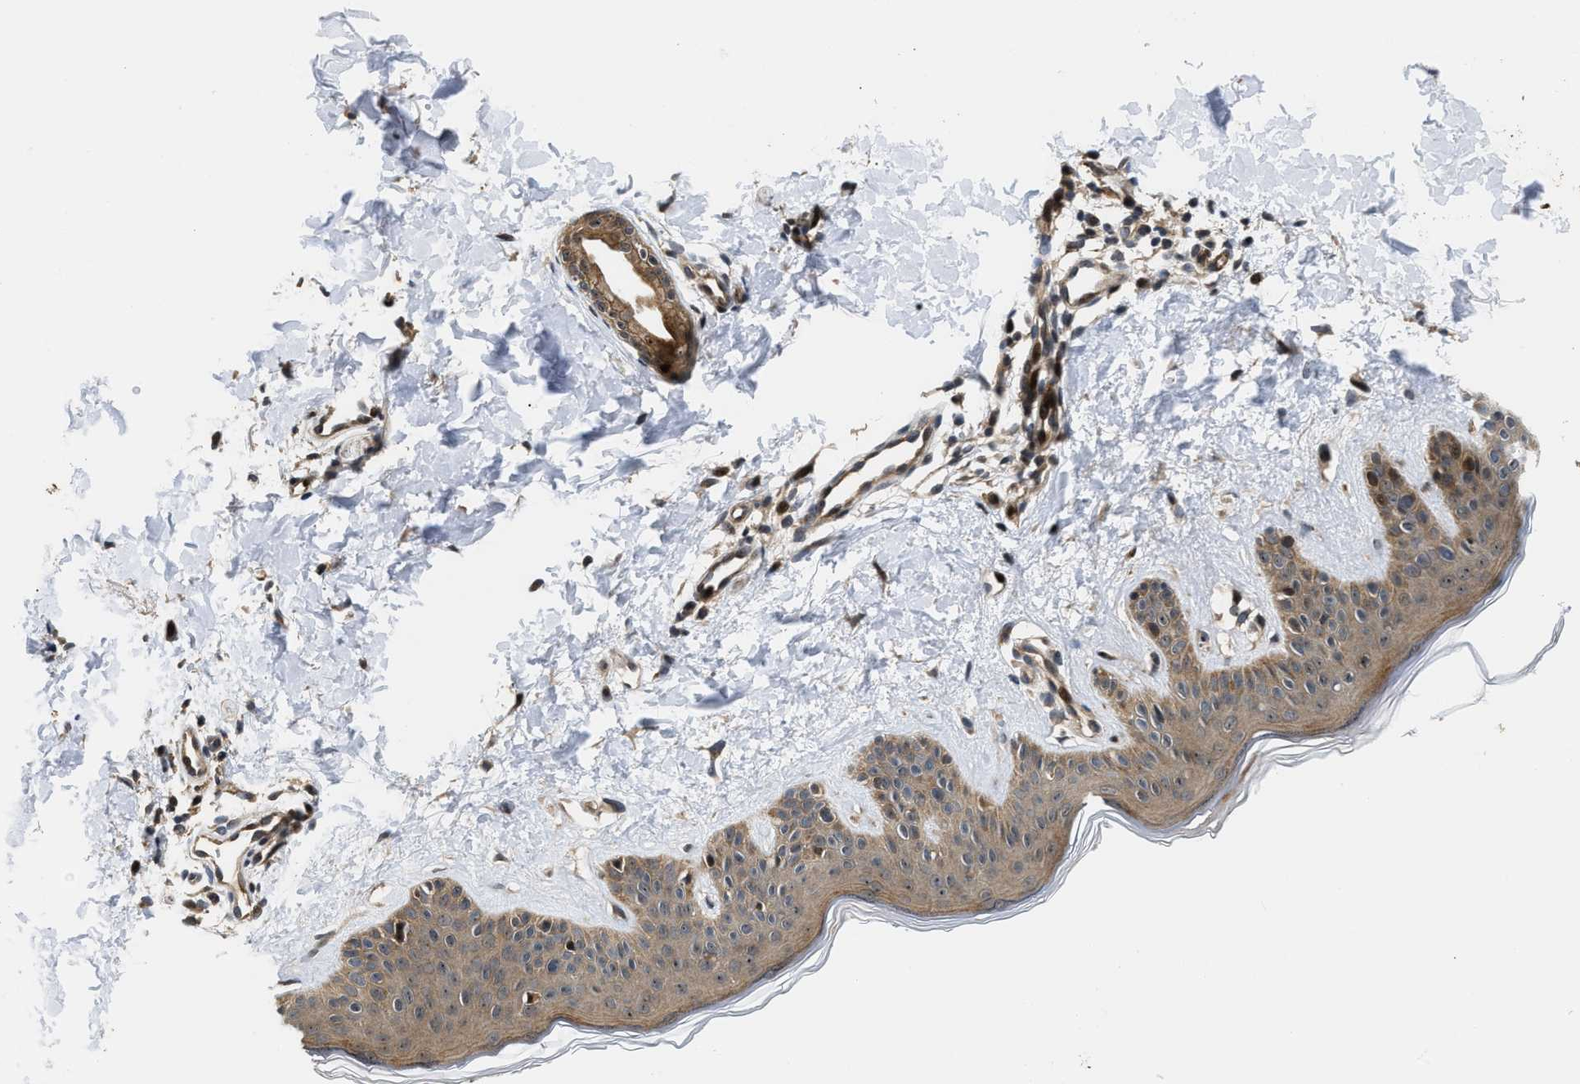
{"staining": {"intensity": "moderate", "quantity": ">75%", "location": "cytoplasmic/membranous"}, "tissue": "skin", "cell_type": "Fibroblasts", "image_type": "normal", "snomed": [{"axis": "morphology", "description": "Normal tissue, NOS"}, {"axis": "topography", "description": "Skin"}], "caption": "Skin stained with immunohistochemistry shows moderate cytoplasmic/membranous expression in approximately >75% of fibroblasts. (DAB (3,3'-diaminobenzidine) IHC, brown staining for protein, blue staining for nuclei).", "gene": "ALDH3A2", "patient": {"sex": "male", "age": 30}}